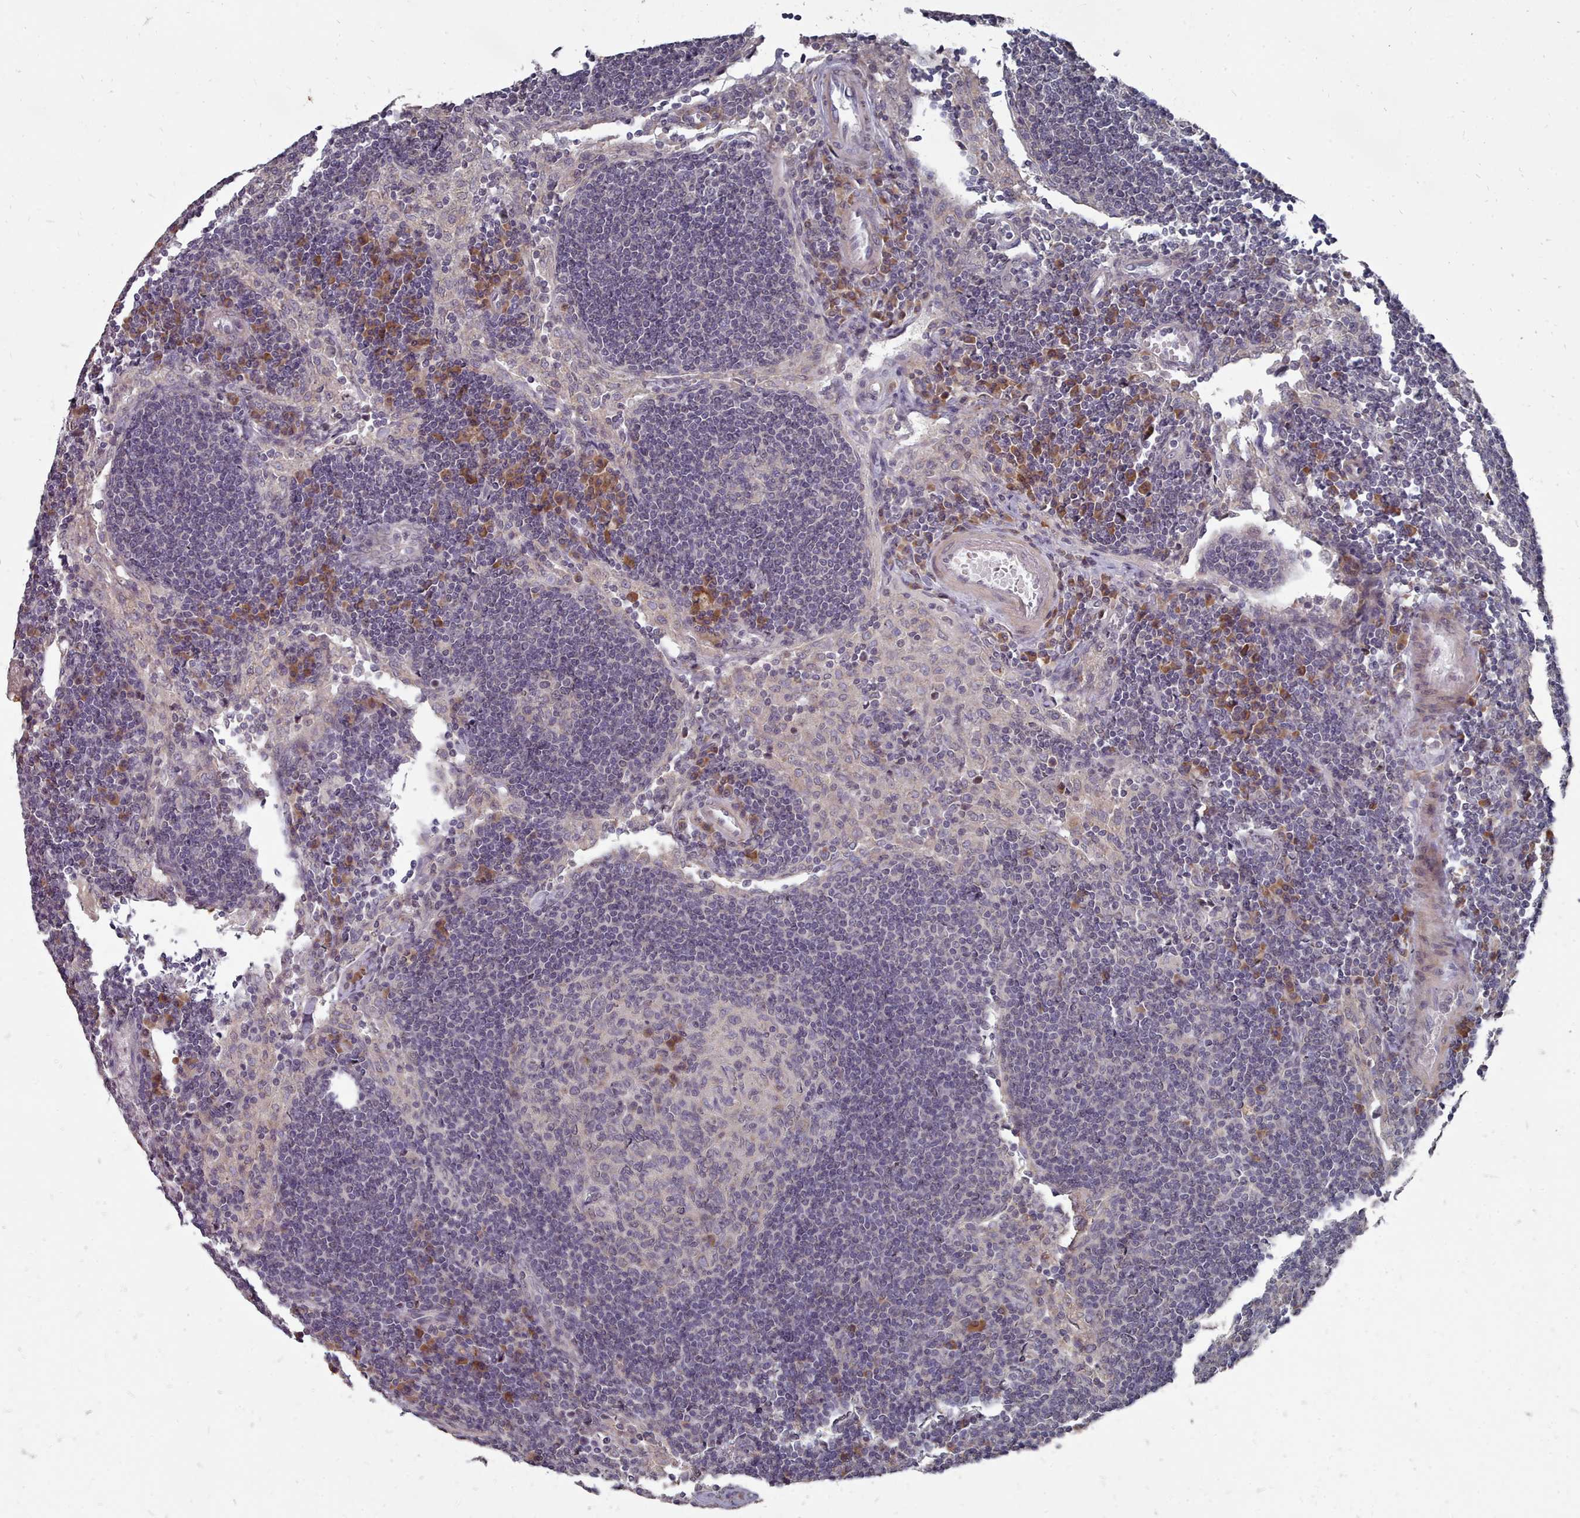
{"staining": {"intensity": "moderate", "quantity": "<25%", "location": "cytoplasmic/membranous,nuclear"}, "tissue": "lymph node", "cell_type": "Germinal center cells", "image_type": "normal", "snomed": [{"axis": "morphology", "description": "Normal tissue, NOS"}, {"axis": "topography", "description": "Lymph node"}], "caption": "Immunohistochemical staining of unremarkable human lymph node reveals low levels of moderate cytoplasmic/membranous,nuclear expression in approximately <25% of germinal center cells. The staining is performed using DAB brown chromogen to label protein expression. The nuclei are counter-stained blue using hematoxylin.", "gene": "ACKR3", "patient": {"sex": "female", "age": 73}}